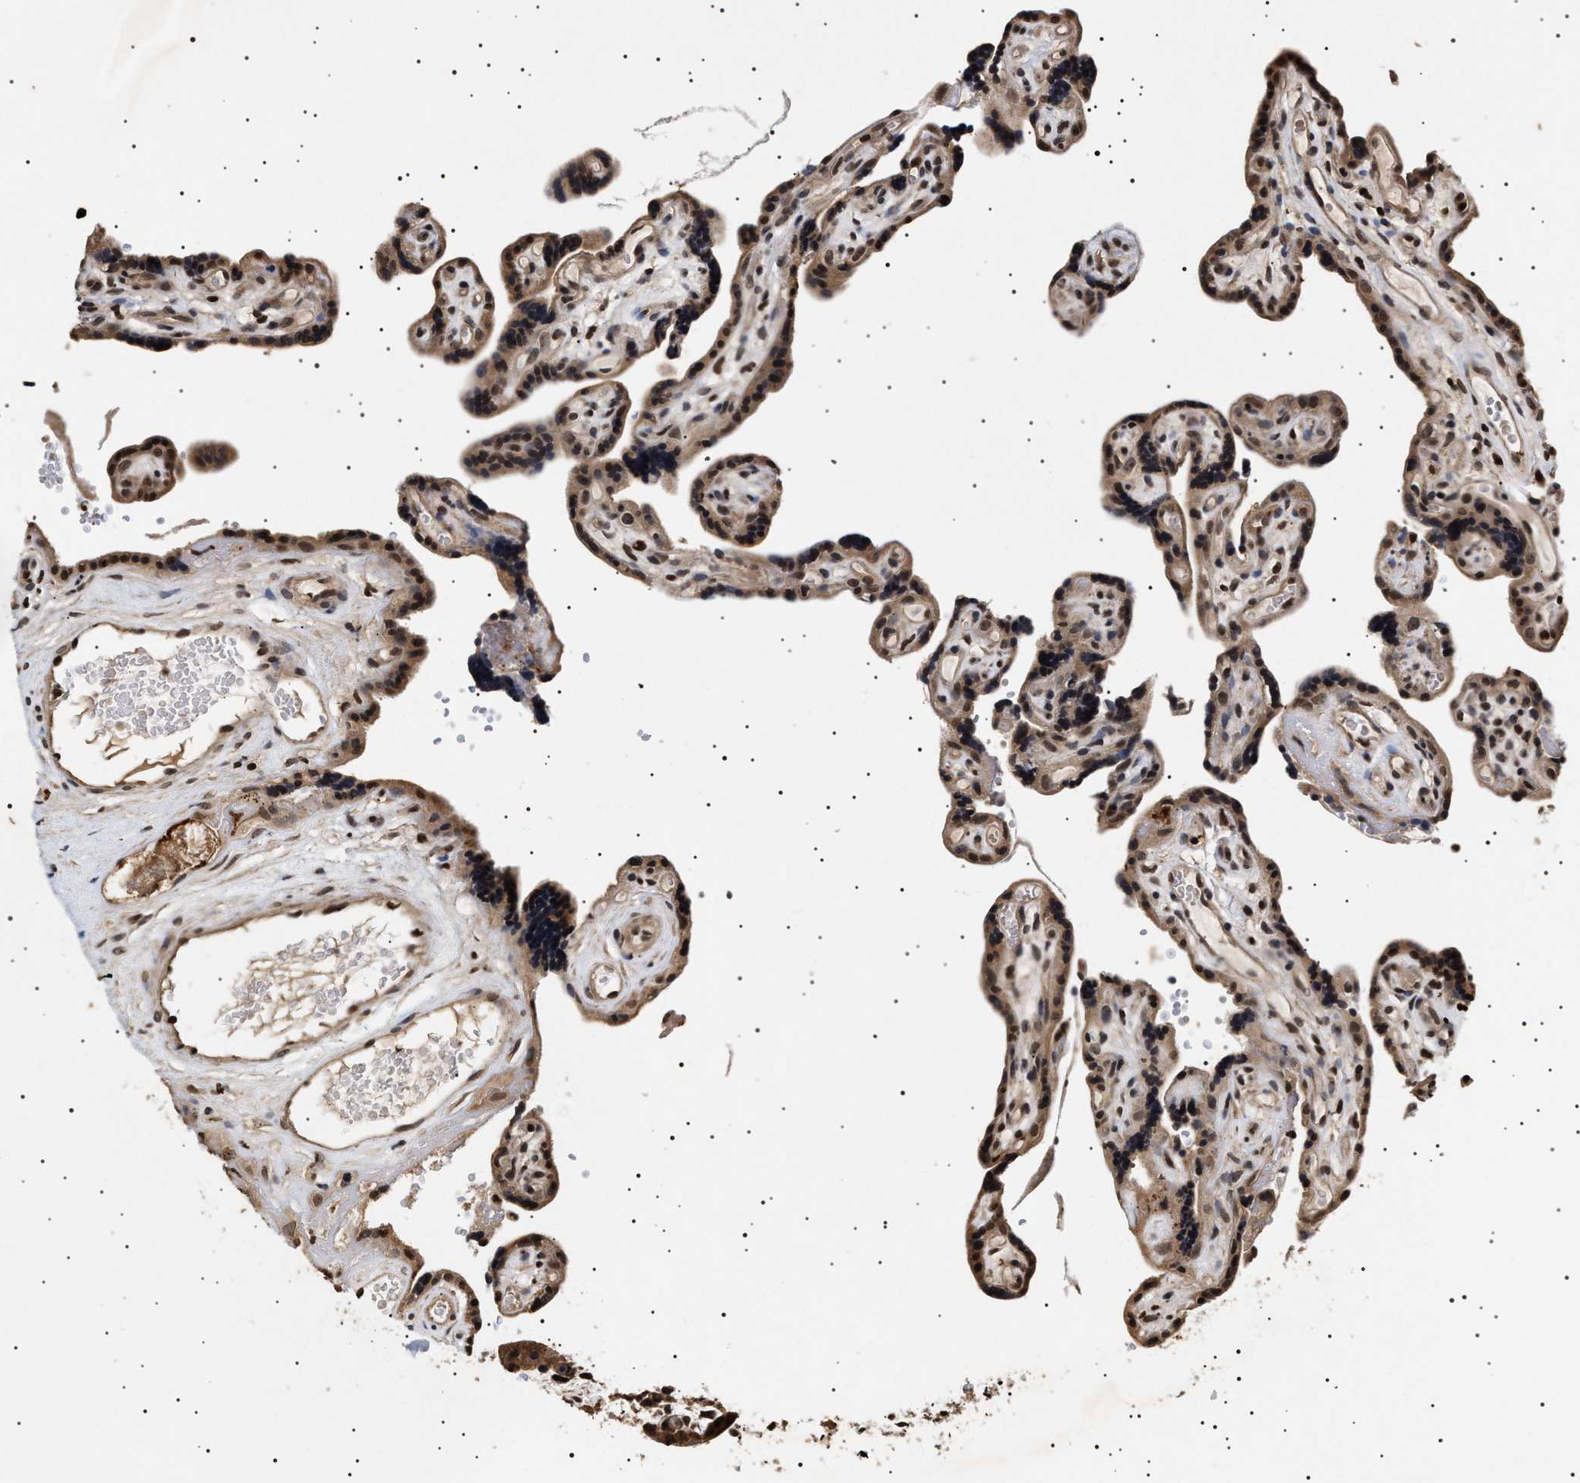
{"staining": {"intensity": "strong", "quantity": ">75%", "location": "cytoplasmic/membranous,nuclear"}, "tissue": "placenta", "cell_type": "Trophoblastic cells", "image_type": "normal", "snomed": [{"axis": "morphology", "description": "Normal tissue, NOS"}, {"axis": "topography", "description": "Placenta"}], "caption": "Immunohistochemistry (IHC) histopathology image of normal human placenta stained for a protein (brown), which exhibits high levels of strong cytoplasmic/membranous,nuclear expression in approximately >75% of trophoblastic cells.", "gene": "KIF21A", "patient": {"sex": "female", "age": 30}}